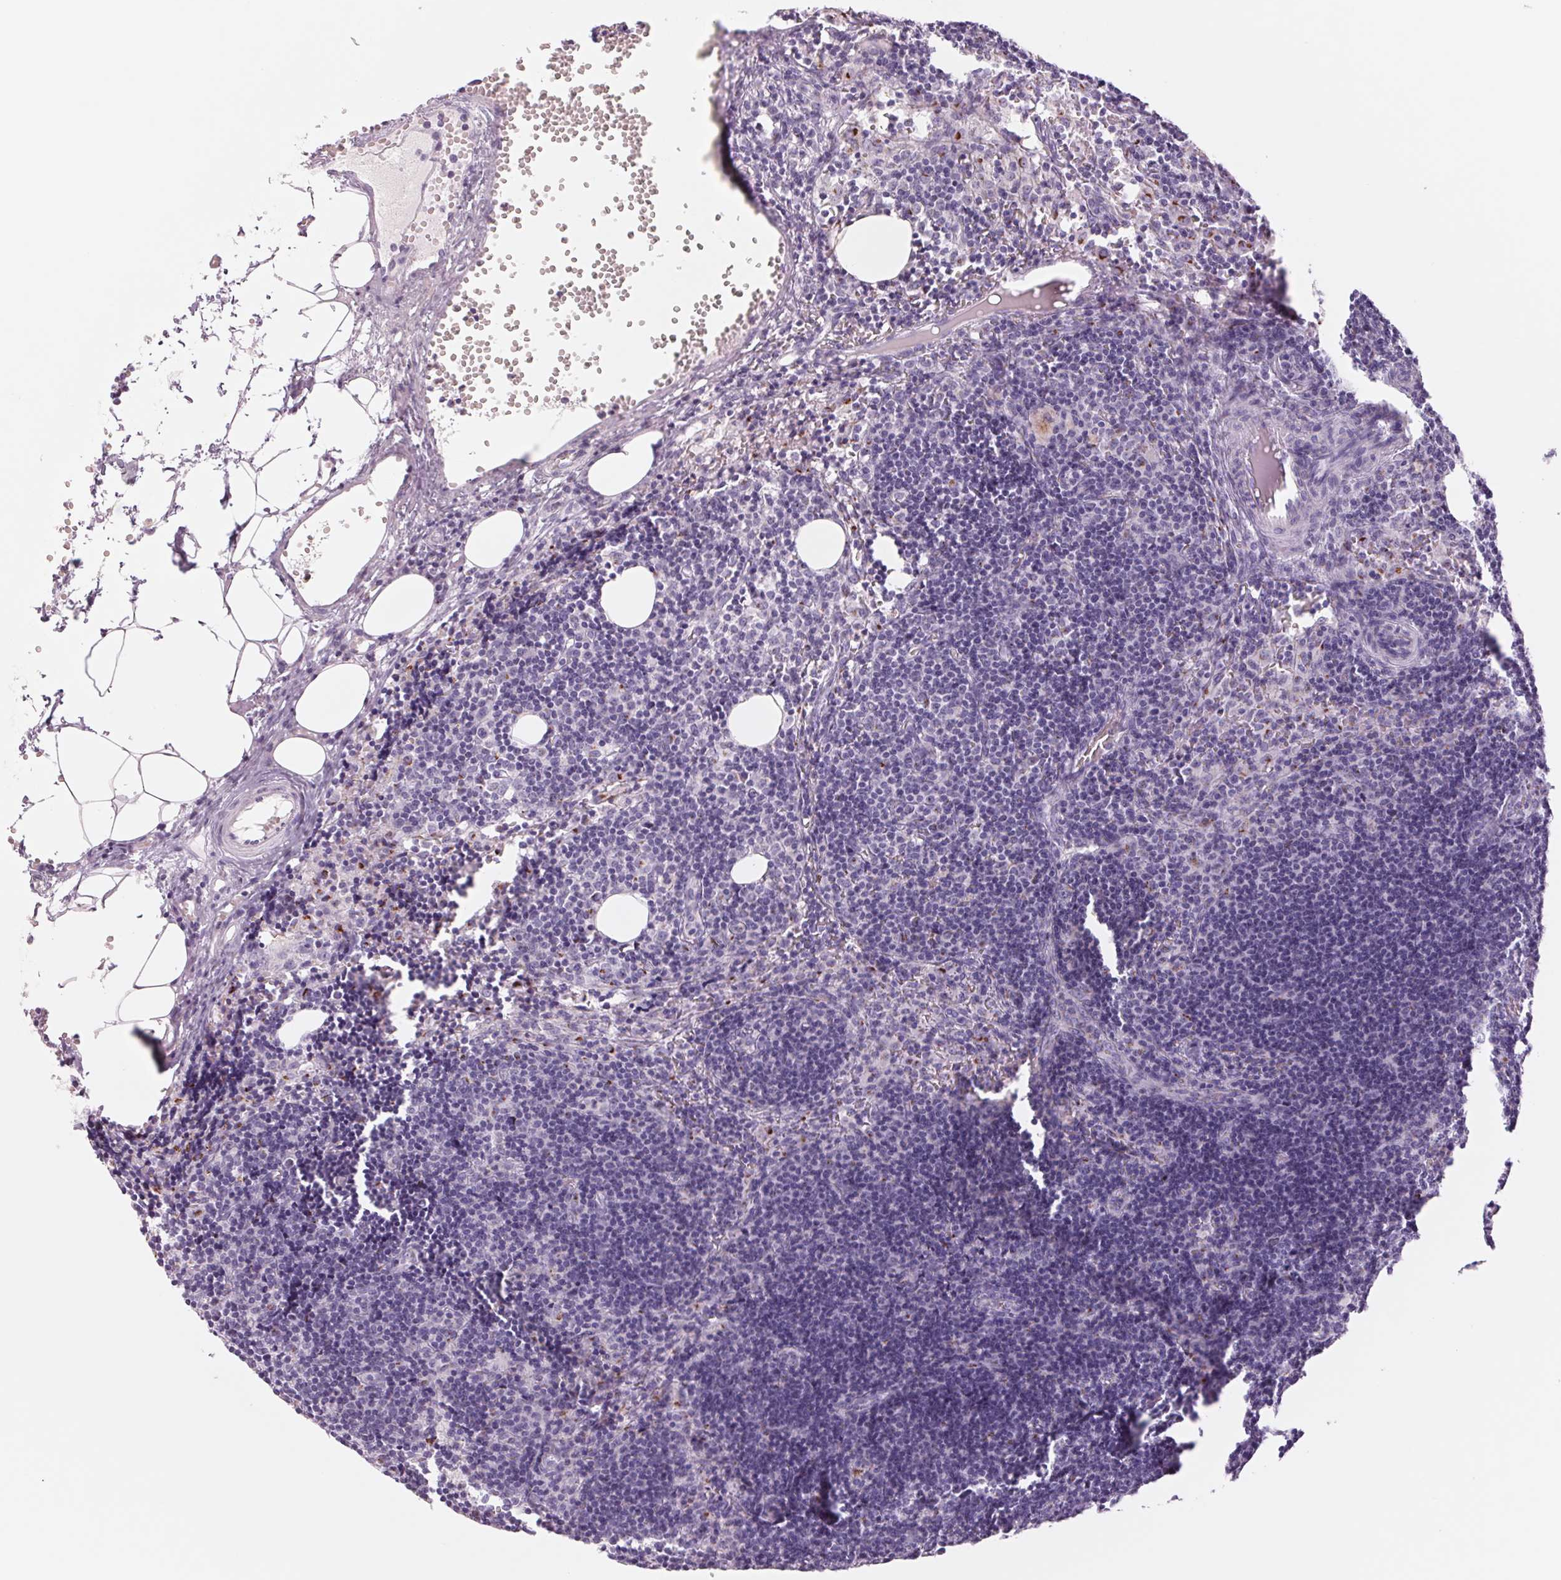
{"staining": {"intensity": "moderate", "quantity": "<25%", "location": "cytoplasmic/membranous"}, "tissue": "lymph node", "cell_type": "Germinal center cells", "image_type": "normal", "snomed": [{"axis": "morphology", "description": "Normal tissue, NOS"}, {"axis": "topography", "description": "Lymph node"}], "caption": "IHC histopathology image of normal lymph node: lymph node stained using immunohistochemistry displays low levels of moderate protein expression localized specifically in the cytoplasmic/membranous of germinal center cells, appearing as a cytoplasmic/membranous brown color.", "gene": "GALNT7", "patient": {"sex": "female", "age": 41}}